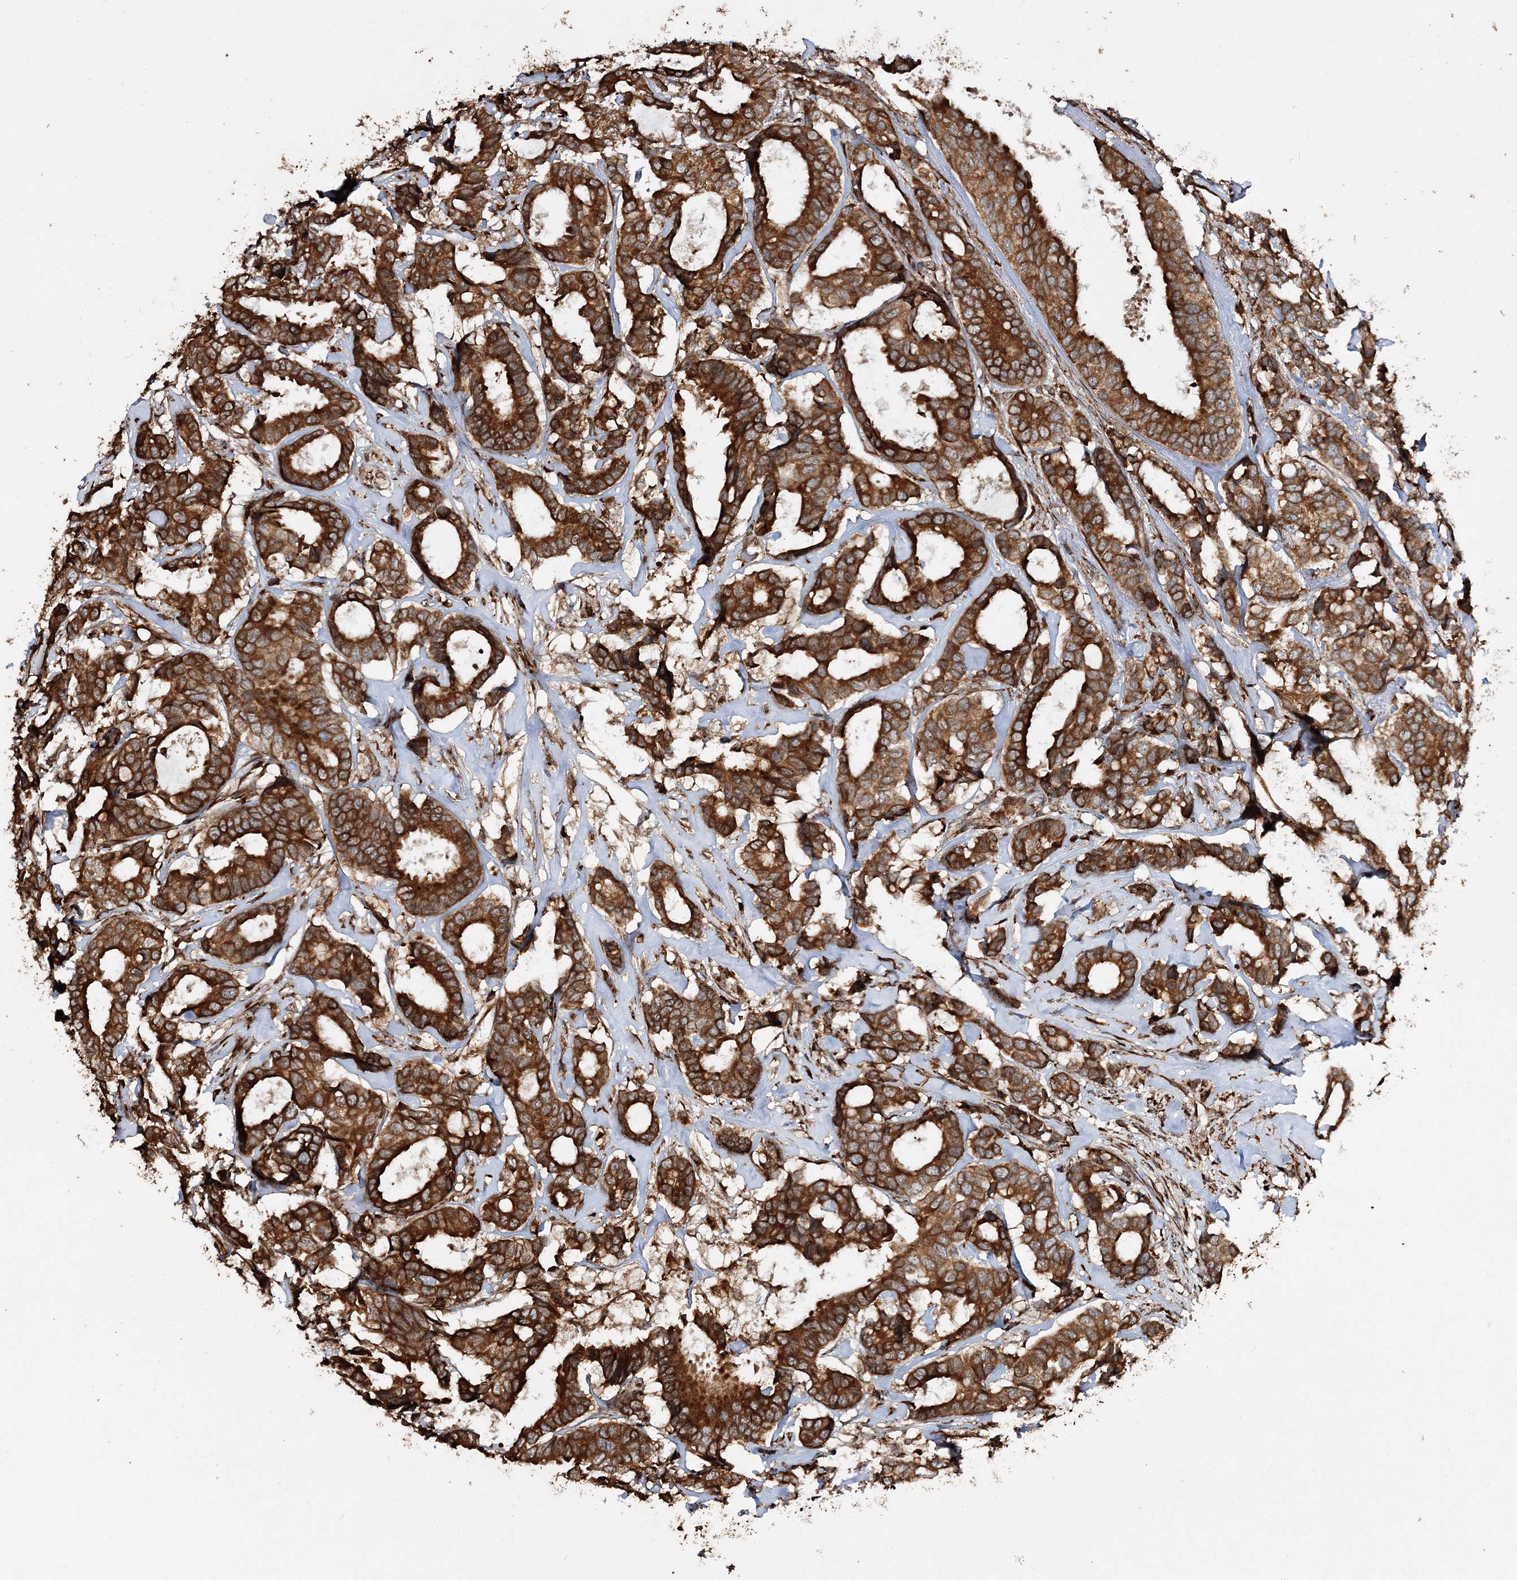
{"staining": {"intensity": "strong", "quantity": ">75%", "location": "cytoplasmic/membranous"}, "tissue": "breast cancer", "cell_type": "Tumor cells", "image_type": "cancer", "snomed": [{"axis": "morphology", "description": "Duct carcinoma"}, {"axis": "topography", "description": "Breast"}], "caption": "Immunohistochemical staining of breast cancer reveals high levels of strong cytoplasmic/membranous protein expression in about >75% of tumor cells.", "gene": "SCRN3", "patient": {"sex": "female", "age": 87}}